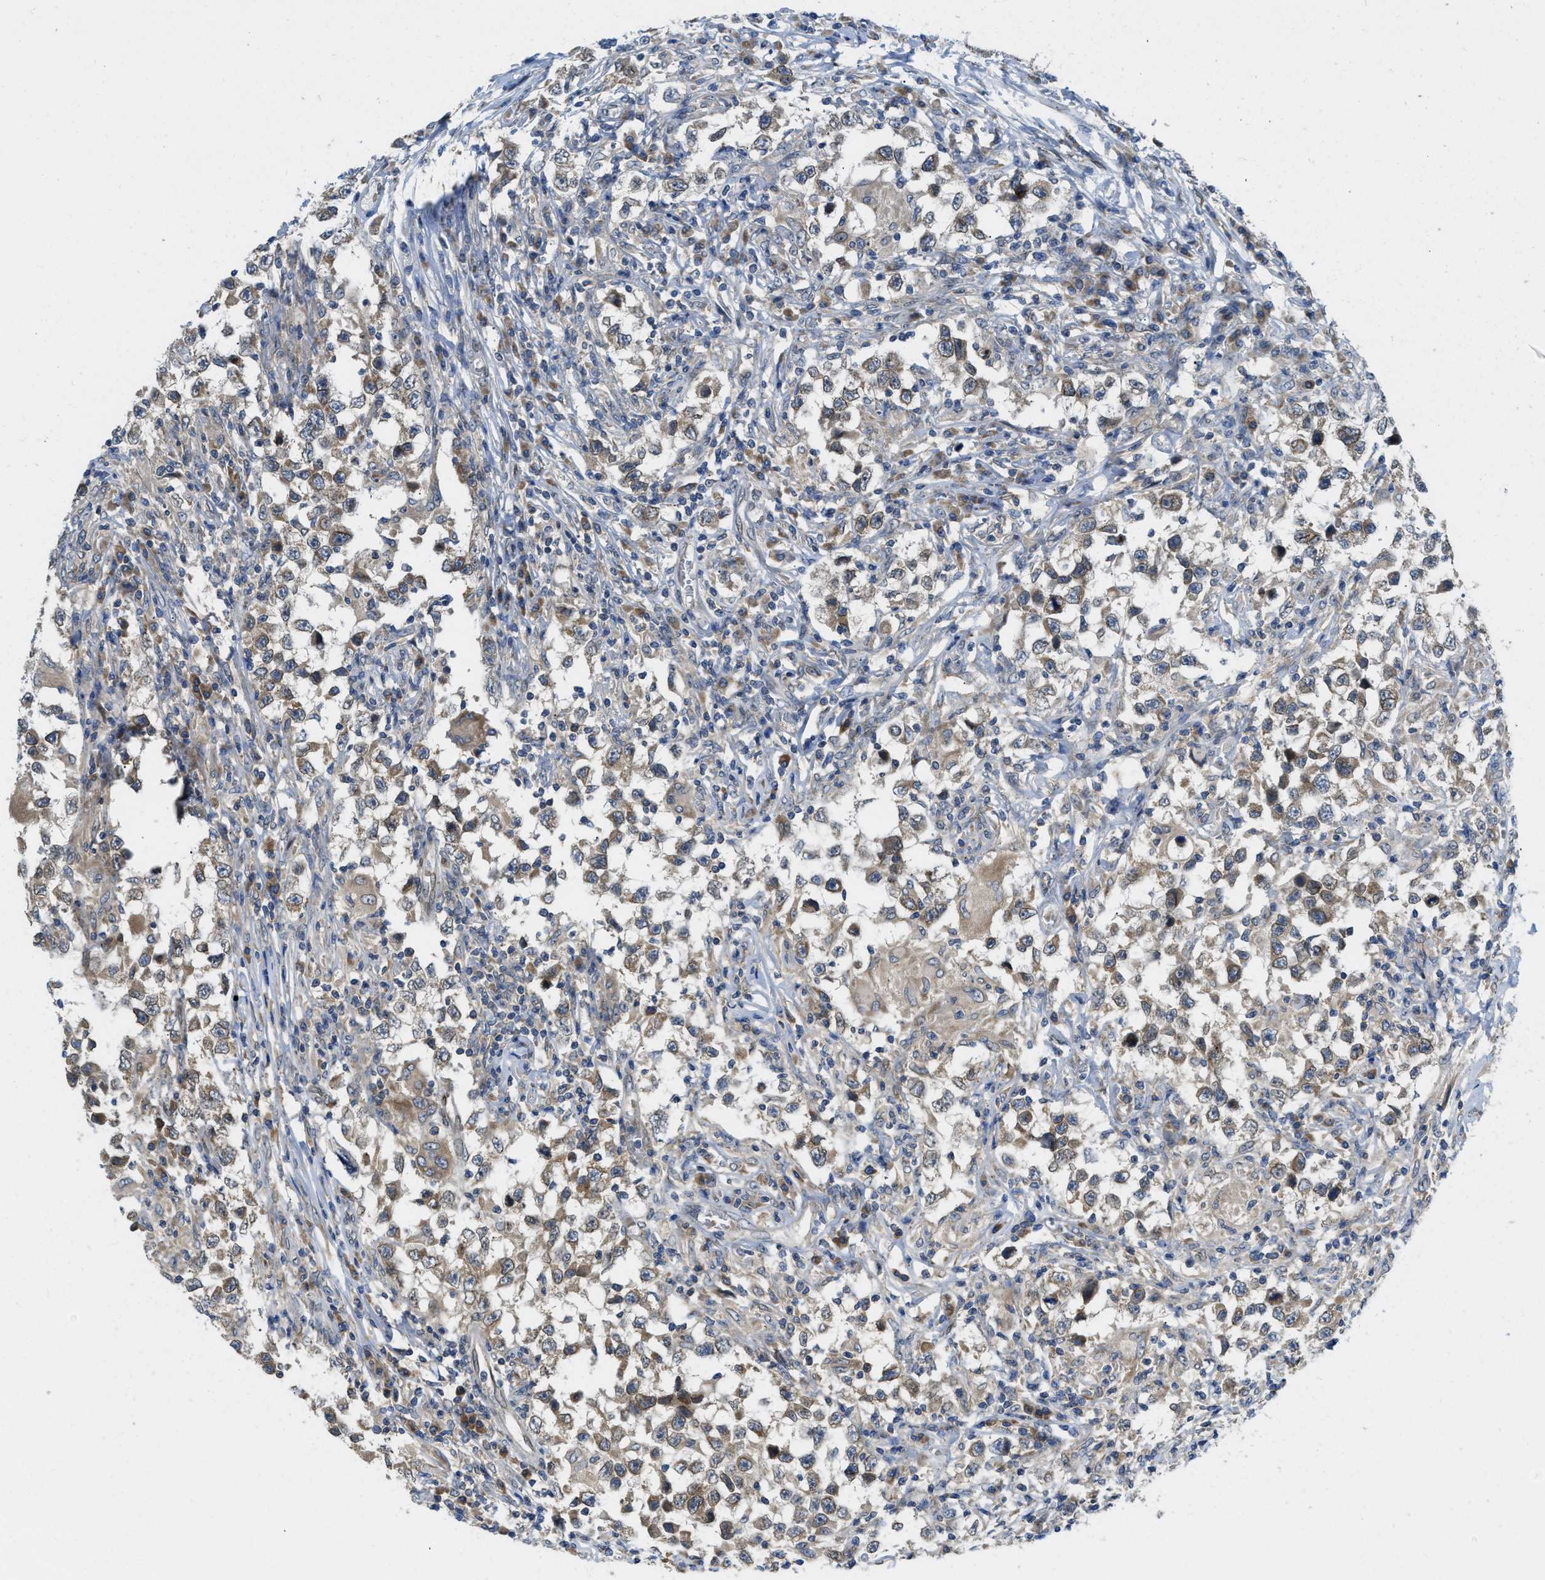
{"staining": {"intensity": "moderate", "quantity": "25%-75%", "location": "cytoplasmic/membranous"}, "tissue": "testis cancer", "cell_type": "Tumor cells", "image_type": "cancer", "snomed": [{"axis": "morphology", "description": "Carcinoma, Embryonal, NOS"}, {"axis": "topography", "description": "Testis"}], "caption": "This histopathology image exhibits immunohistochemistry (IHC) staining of human testis cancer, with medium moderate cytoplasmic/membranous staining in approximately 25%-75% of tumor cells.", "gene": "EIF2AK3", "patient": {"sex": "male", "age": 21}}